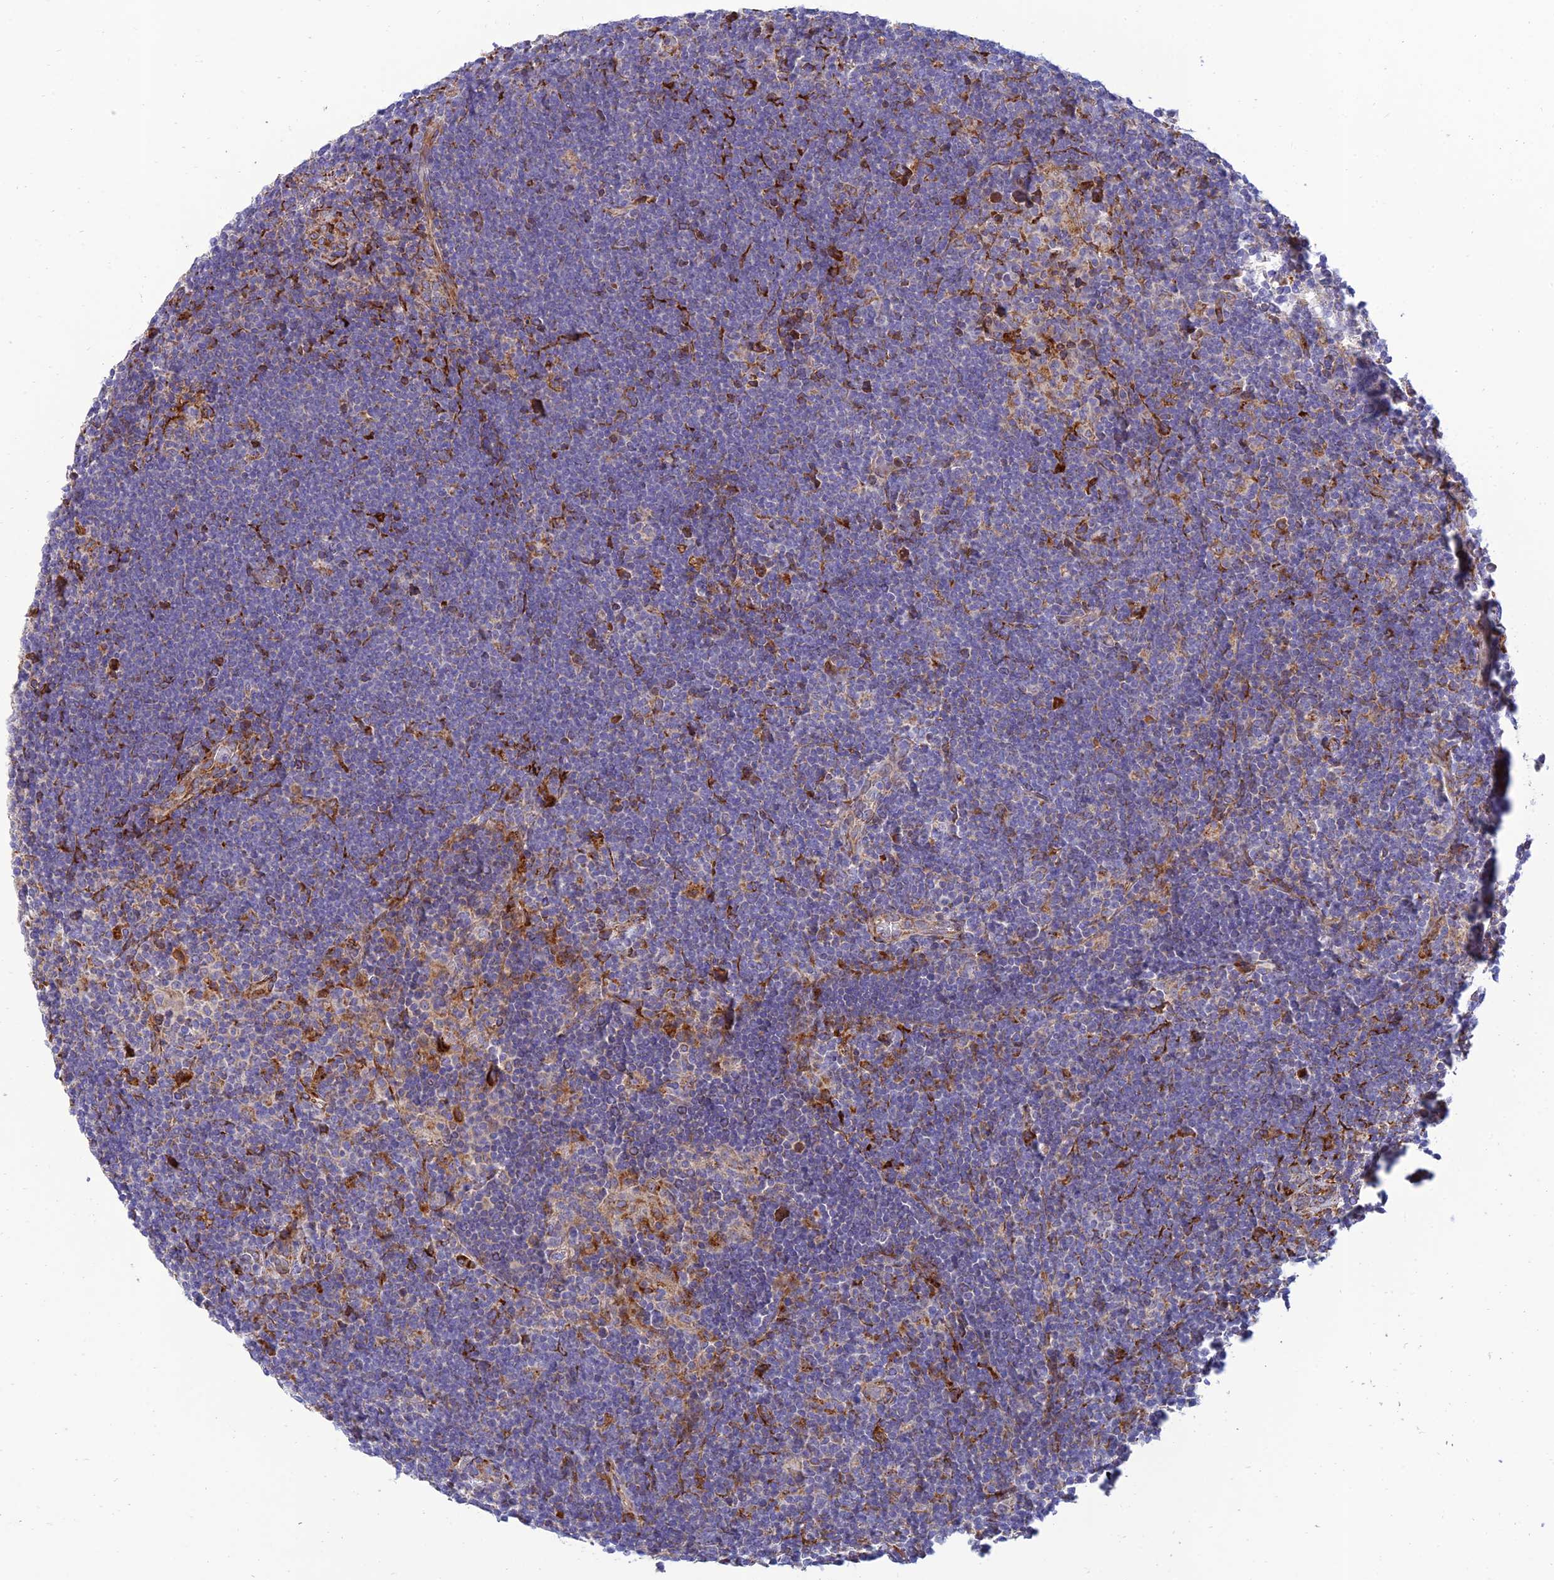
{"staining": {"intensity": "weak", "quantity": "25%-75%", "location": "cytoplasmic/membranous"}, "tissue": "lymphoma", "cell_type": "Tumor cells", "image_type": "cancer", "snomed": [{"axis": "morphology", "description": "Hodgkin's disease, NOS"}, {"axis": "topography", "description": "Lymph node"}], "caption": "Hodgkin's disease was stained to show a protein in brown. There is low levels of weak cytoplasmic/membranous staining in approximately 25%-75% of tumor cells.", "gene": "RCN3", "patient": {"sex": "female", "age": 57}}